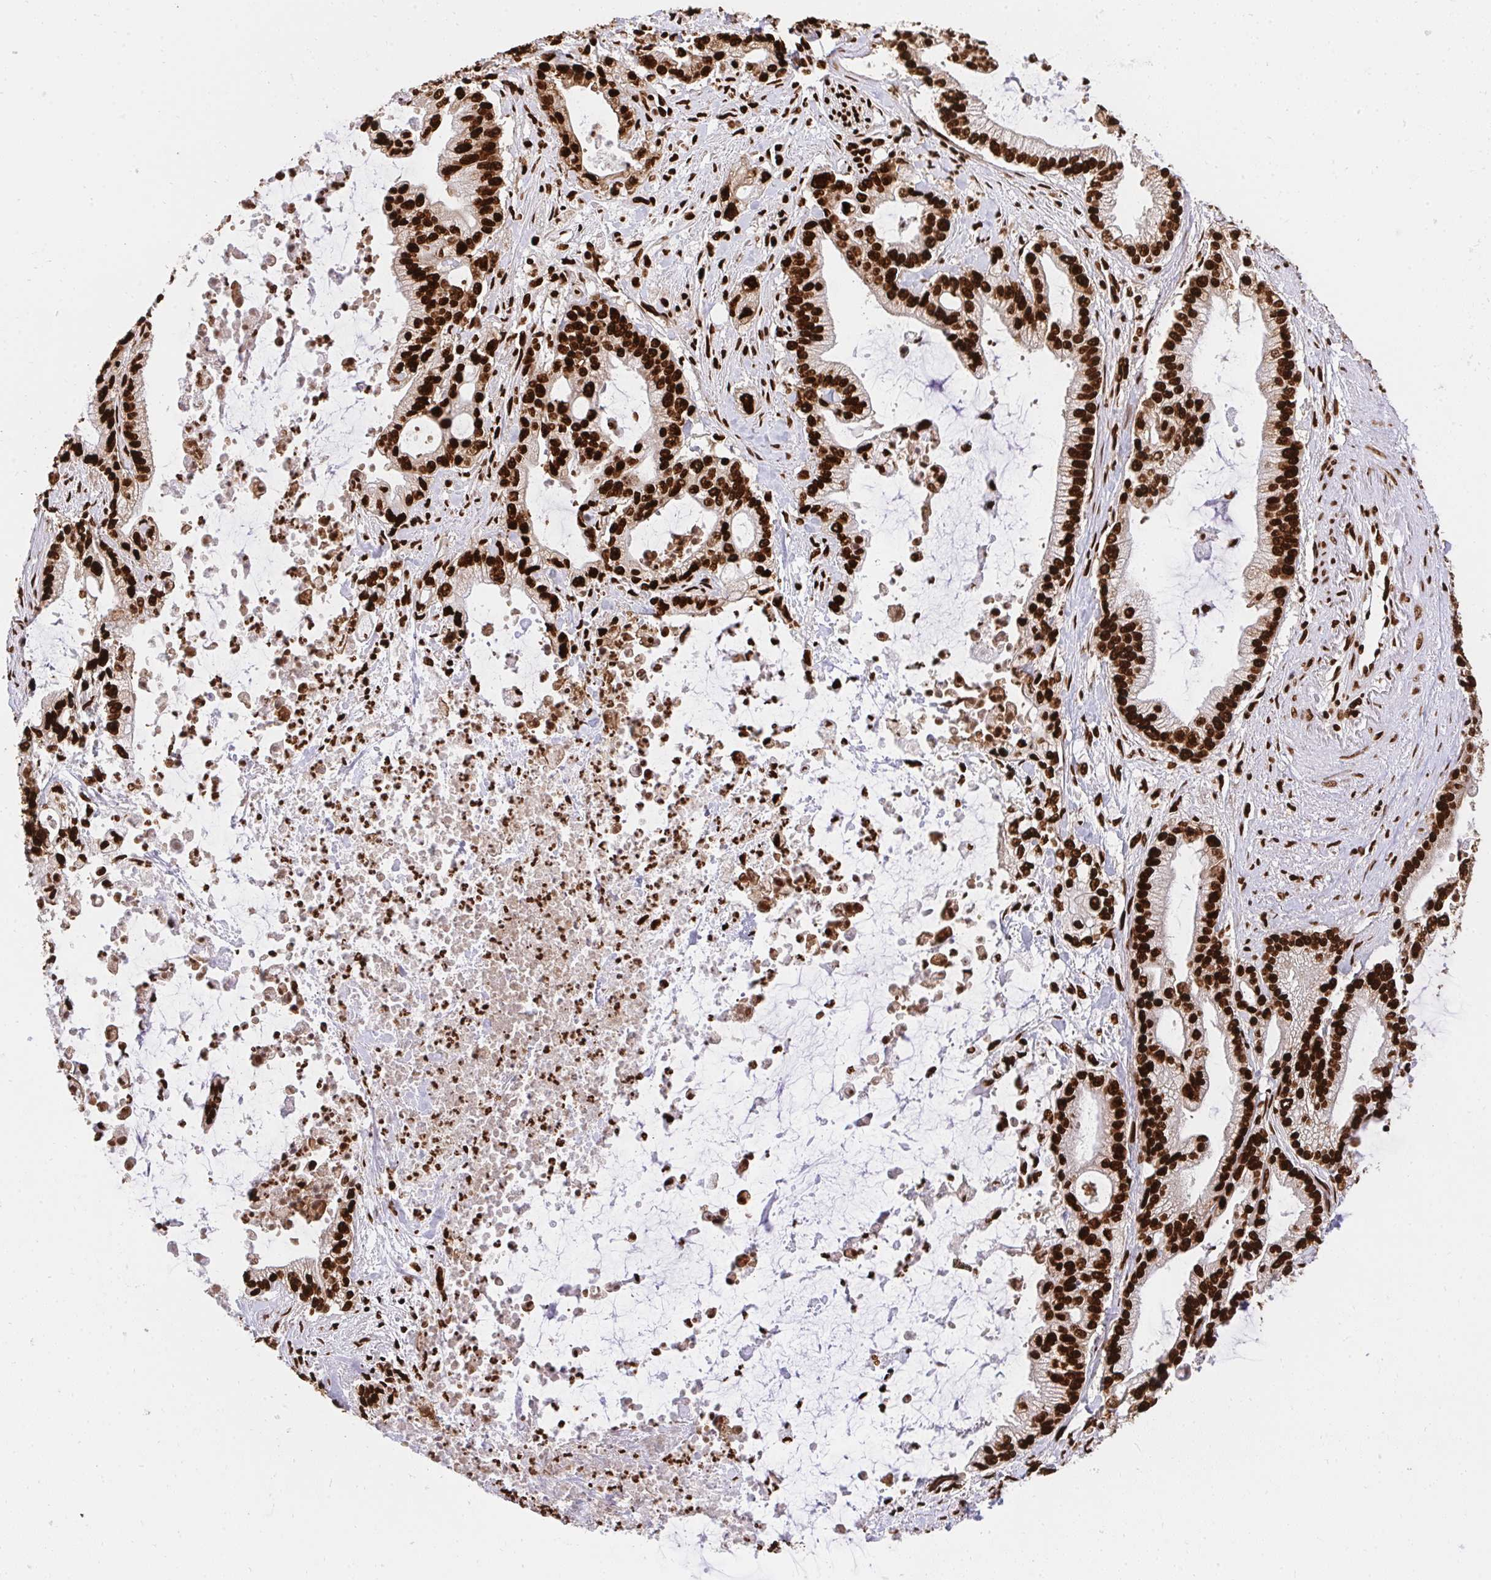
{"staining": {"intensity": "strong", "quantity": ">75%", "location": "nuclear"}, "tissue": "pancreatic cancer", "cell_type": "Tumor cells", "image_type": "cancer", "snomed": [{"axis": "morphology", "description": "Adenocarcinoma, NOS"}, {"axis": "topography", "description": "Pancreas"}], "caption": "An immunohistochemistry histopathology image of tumor tissue is shown. Protein staining in brown highlights strong nuclear positivity in pancreatic adenocarcinoma within tumor cells.", "gene": "HNRNPL", "patient": {"sex": "male", "age": 69}}